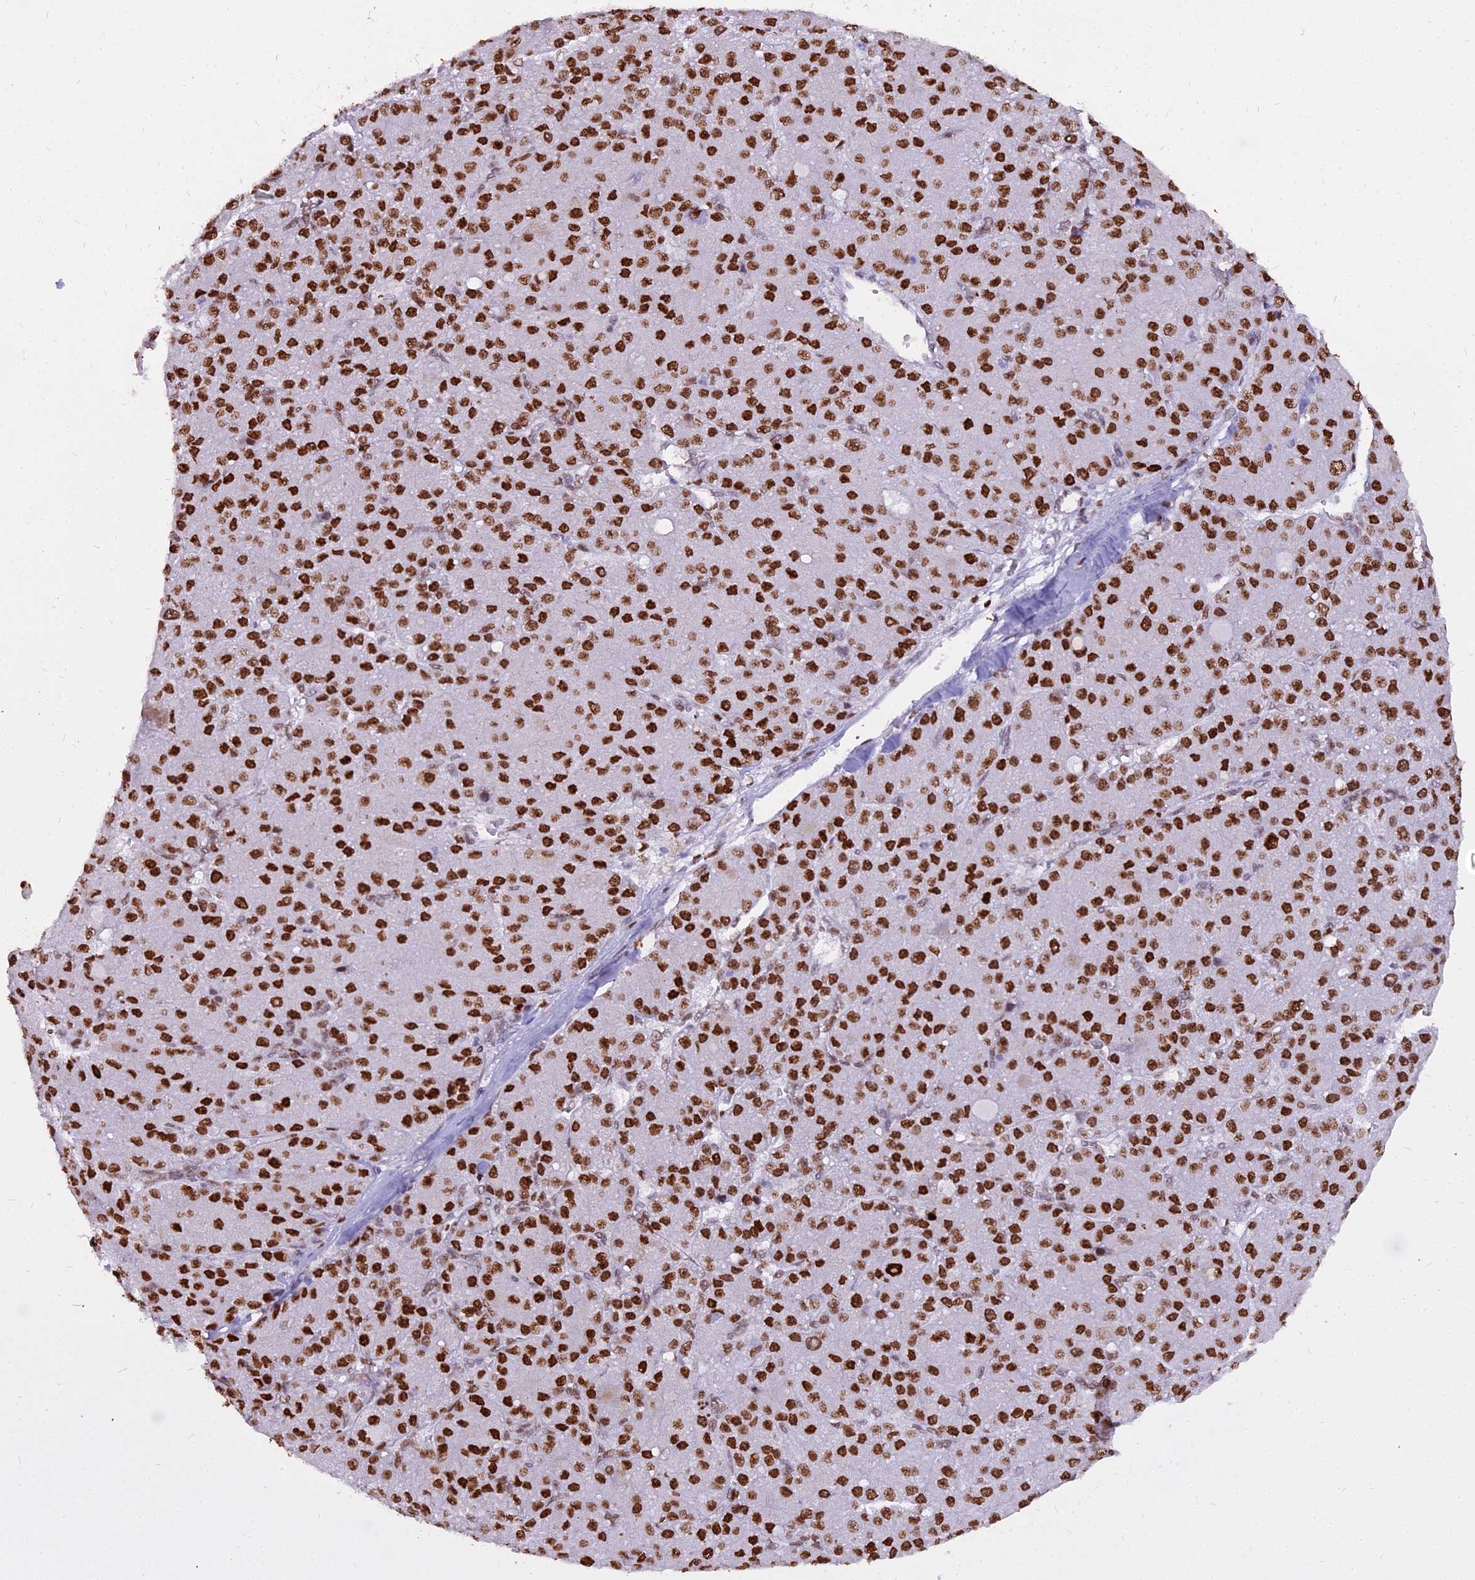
{"staining": {"intensity": "strong", "quantity": ">75%", "location": "nuclear"}, "tissue": "liver cancer", "cell_type": "Tumor cells", "image_type": "cancer", "snomed": [{"axis": "morphology", "description": "Carcinoma, Hepatocellular, NOS"}, {"axis": "topography", "description": "Liver"}], "caption": "Human liver cancer (hepatocellular carcinoma) stained for a protein (brown) demonstrates strong nuclear positive expression in about >75% of tumor cells.", "gene": "PARP1", "patient": {"sex": "male", "age": 67}}